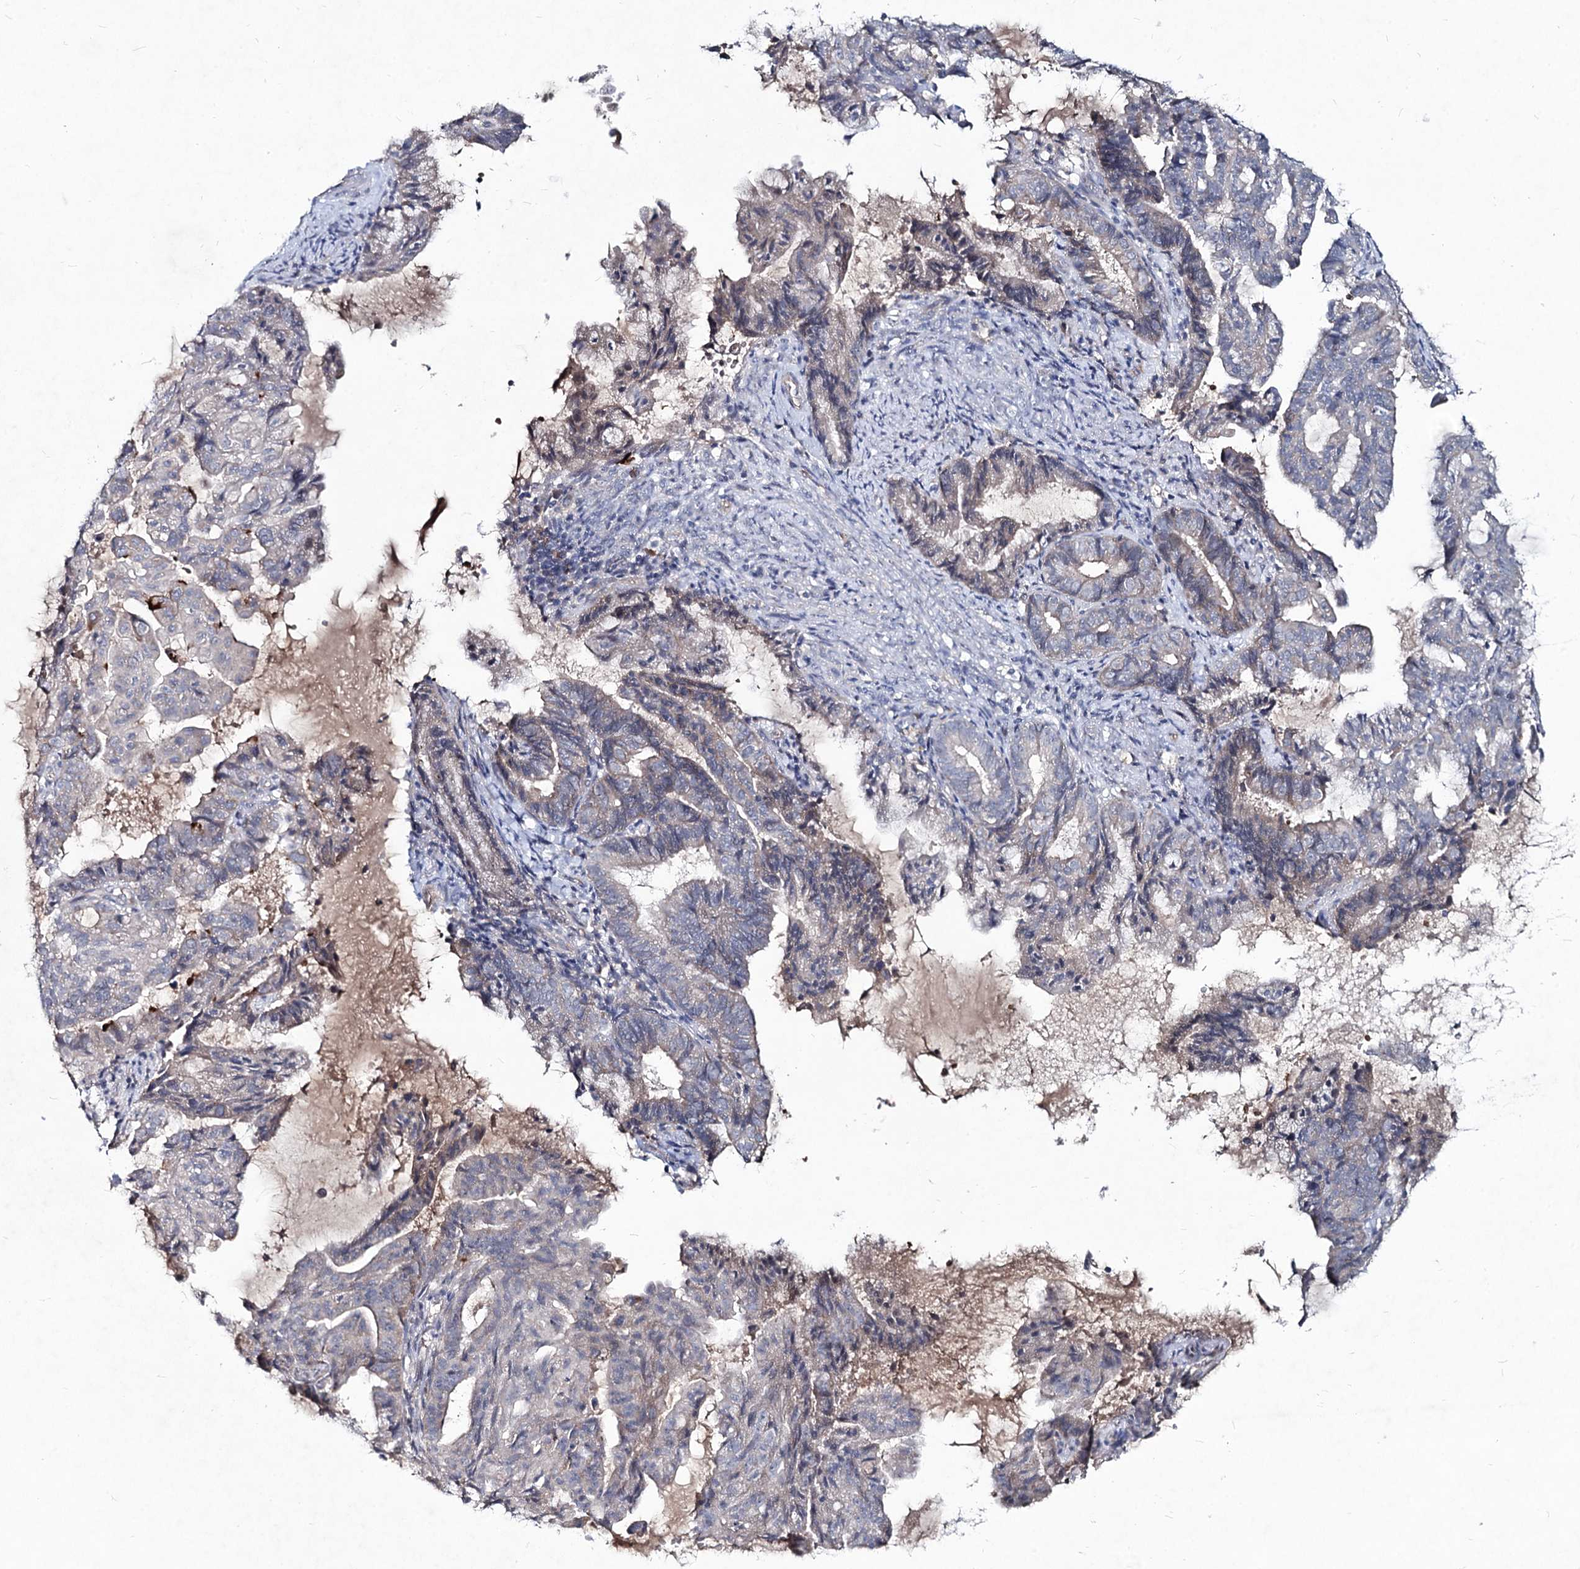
{"staining": {"intensity": "weak", "quantity": "<25%", "location": "cytoplasmic/membranous"}, "tissue": "endometrial cancer", "cell_type": "Tumor cells", "image_type": "cancer", "snomed": [{"axis": "morphology", "description": "Adenocarcinoma, NOS"}, {"axis": "topography", "description": "Endometrium"}], "caption": "DAB (3,3'-diaminobenzidine) immunohistochemical staining of adenocarcinoma (endometrial) displays no significant expression in tumor cells.", "gene": "RNF6", "patient": {"sex": "female", "age": 86}}